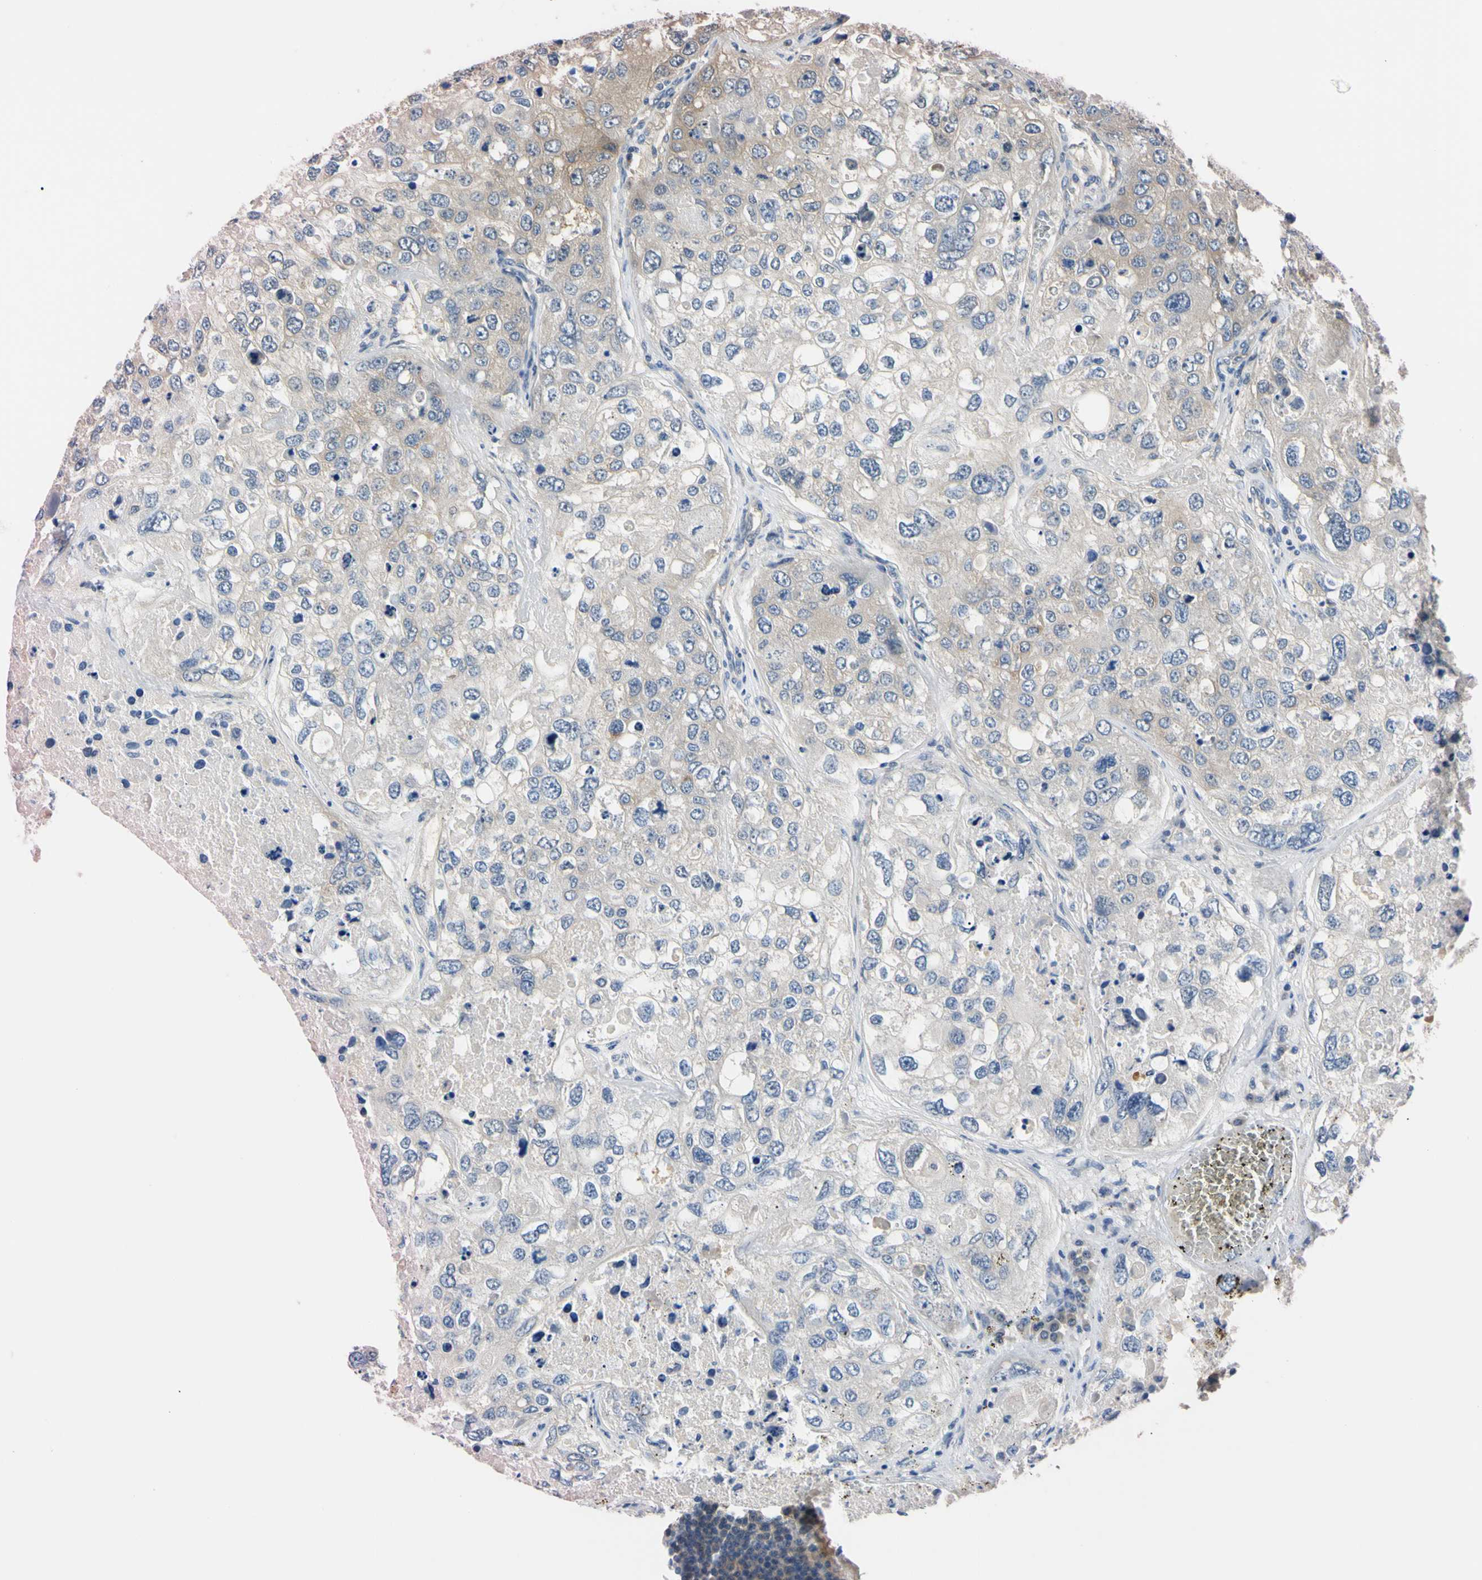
{"staining": {"intensity": "weak", "quantity": "25%-75%", "location": "cytoplasmic/membranous"}, "tissue": "urothelial cancer", "cell_type": "Tumor cells", "image_type": "cancer", "snomed": [{"axis": "morphology", "description": "Urothelial carcinoma, High grade"}, {"axis": "topography", "description": "Lymph node"}, {"axis": "topography", "description": "Urinary bladder"}], "caption": "The photomicrograph shows staining of urothelial cancer, revealing weak cytoplasmic/membranous protein positivity (brown color) within tumor cells.", "gene": "RARS1", "patient": {"sex": "male", "age": 51}}